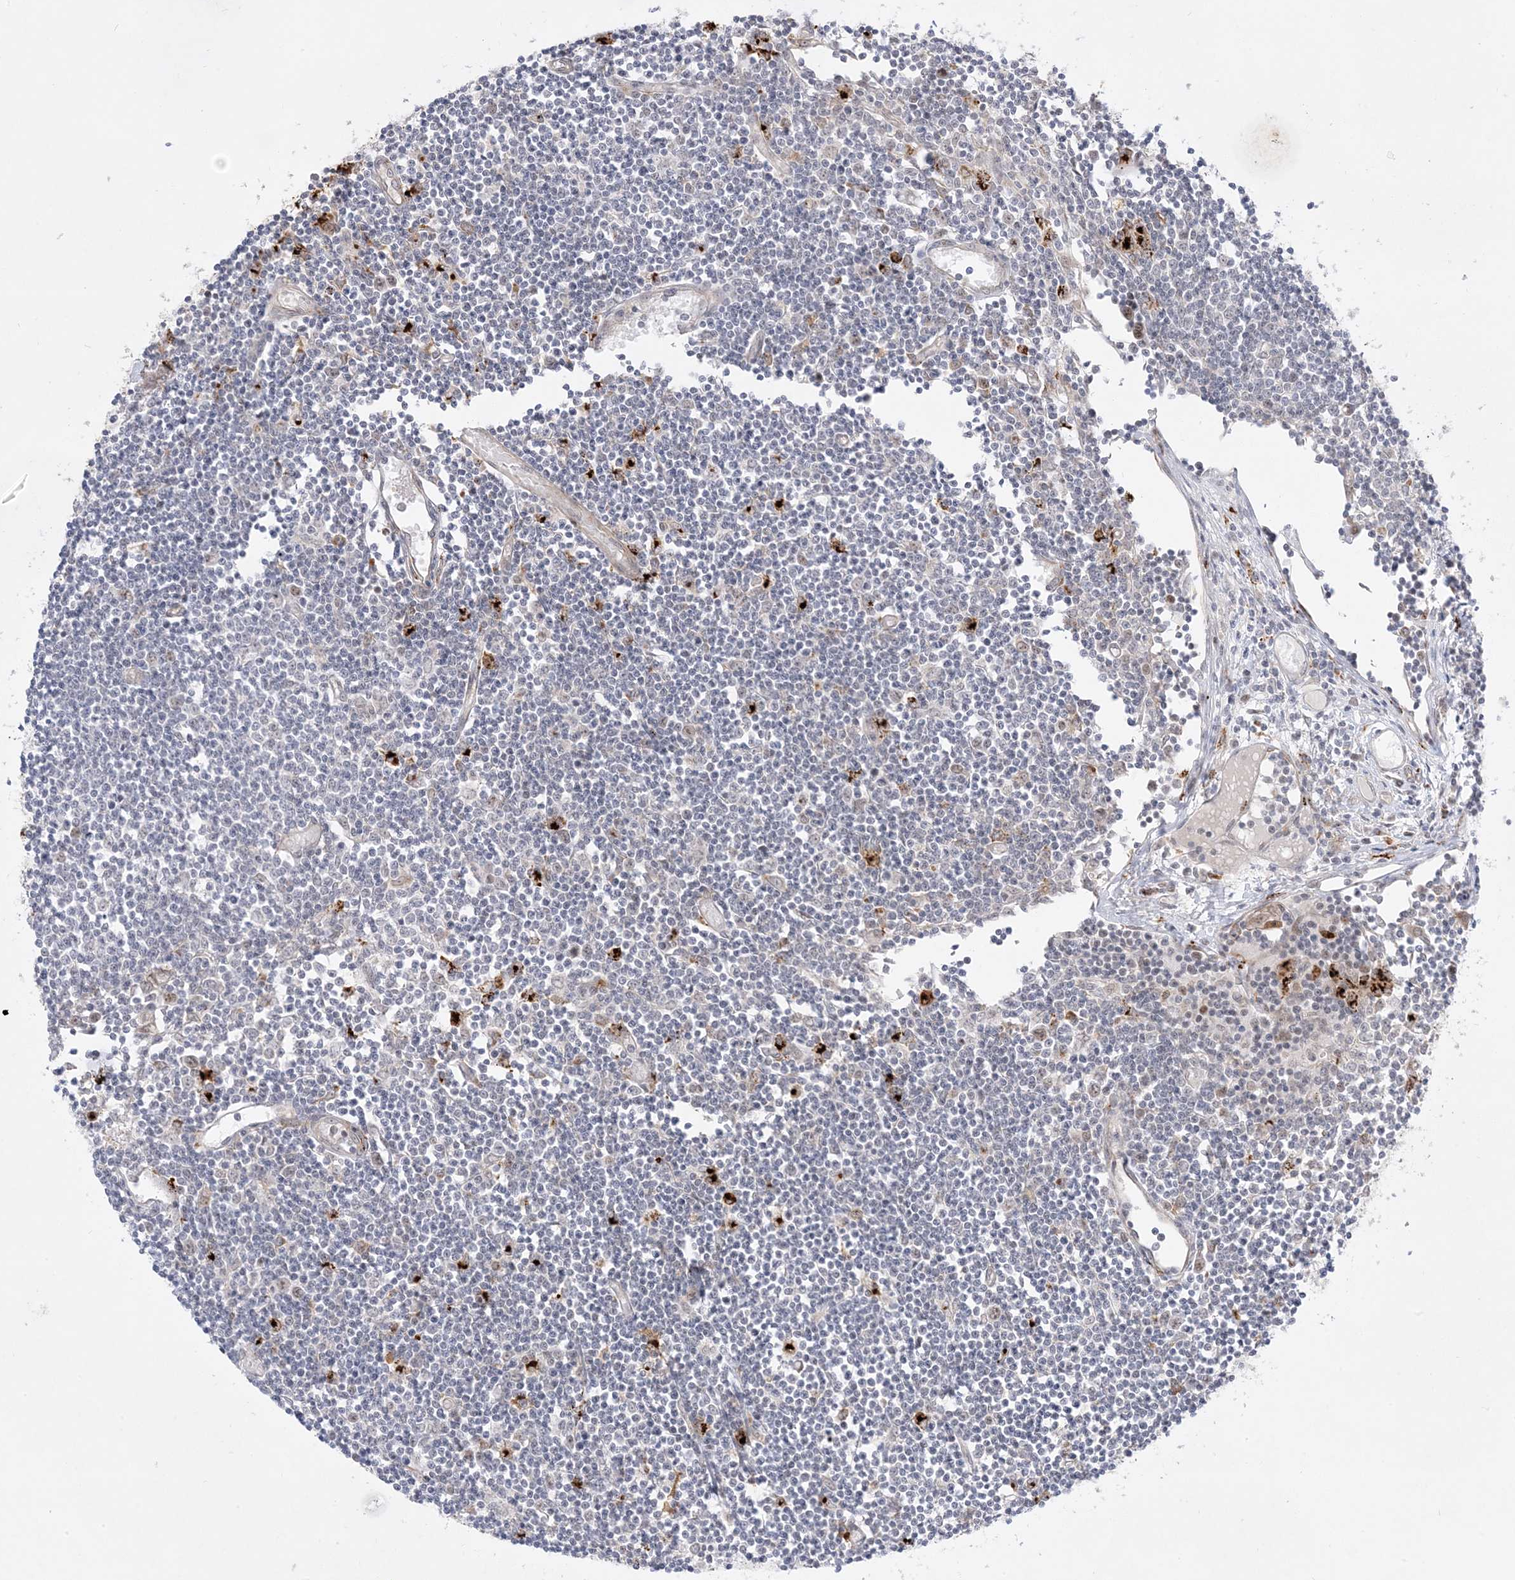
{"staining": {"intensity": "negative", "quantity": "none", "location": "none"}, "tissue": "lymph node", "cell_type": "Germinal center cells", "image_type": "normal", "snomed": [{"axis": "morphology", "description": "Normal tissue, NOS"}, {"axis": "topography", "description": "Lymph node"}], "caption": "This is an IHC photomicrograph of unremarkable lymph node. There is no staining in germinal center cells.", "gene": "PTK6", "patient": {"sex": "female", "age": 11}}